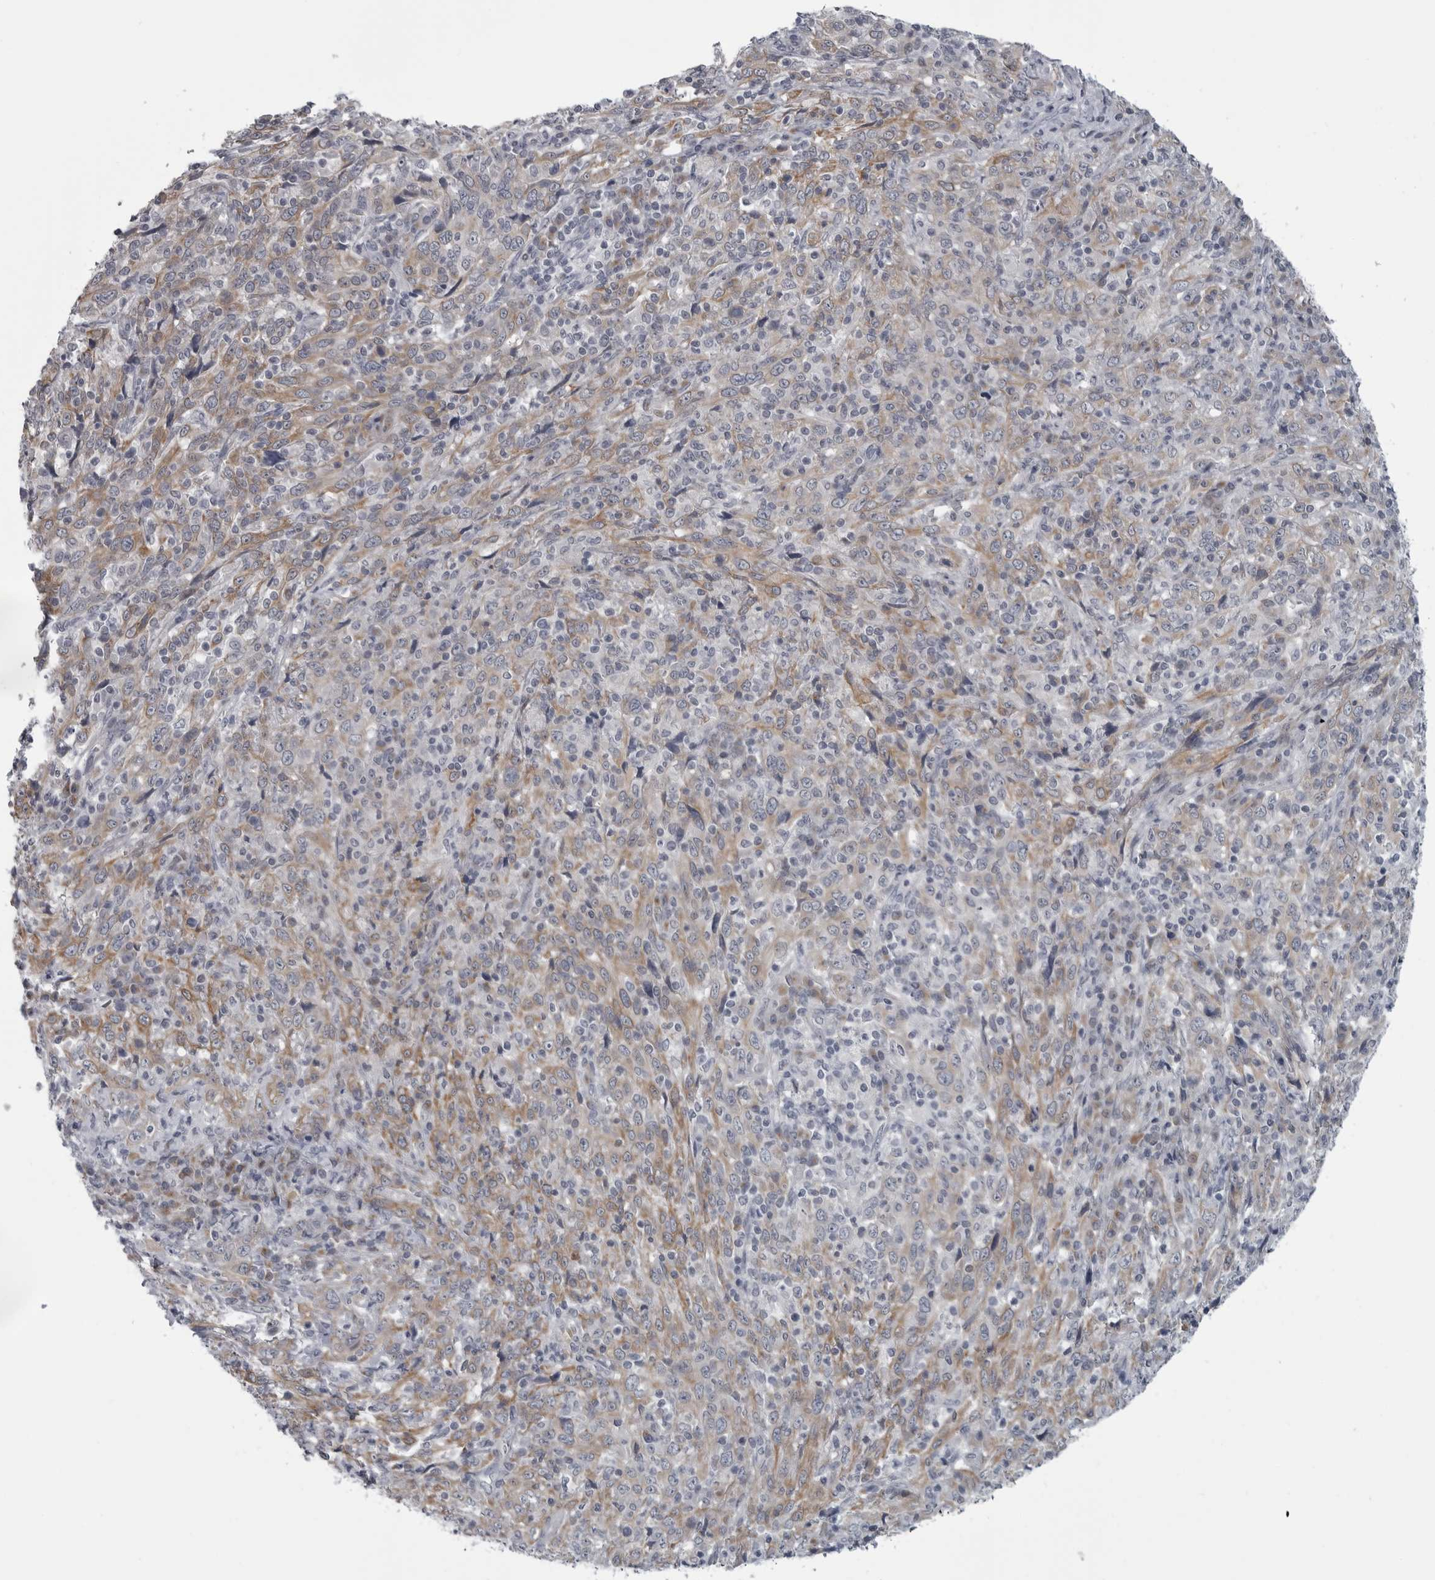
{"staining": {"intensity": "weak", "quantity": "<25%", "location": "cytoplasmic/membranous"}, "tissue": "cervical cancer", "cell_type": "Tumor cells", "image_type": "cancer", "snomed": [{"axis": "morphology", "description": "Squamous cell carcinoma, NOS"}, {"axis": "topography", "description": "Cervix"}], "caption": "DAB immunohistochemical staining of squamous cell carcinoma (cervical) reveals no significant positivity in tumor cells.", "gene": "MYOC", "patient": {"sex": "female", "age": 46}}